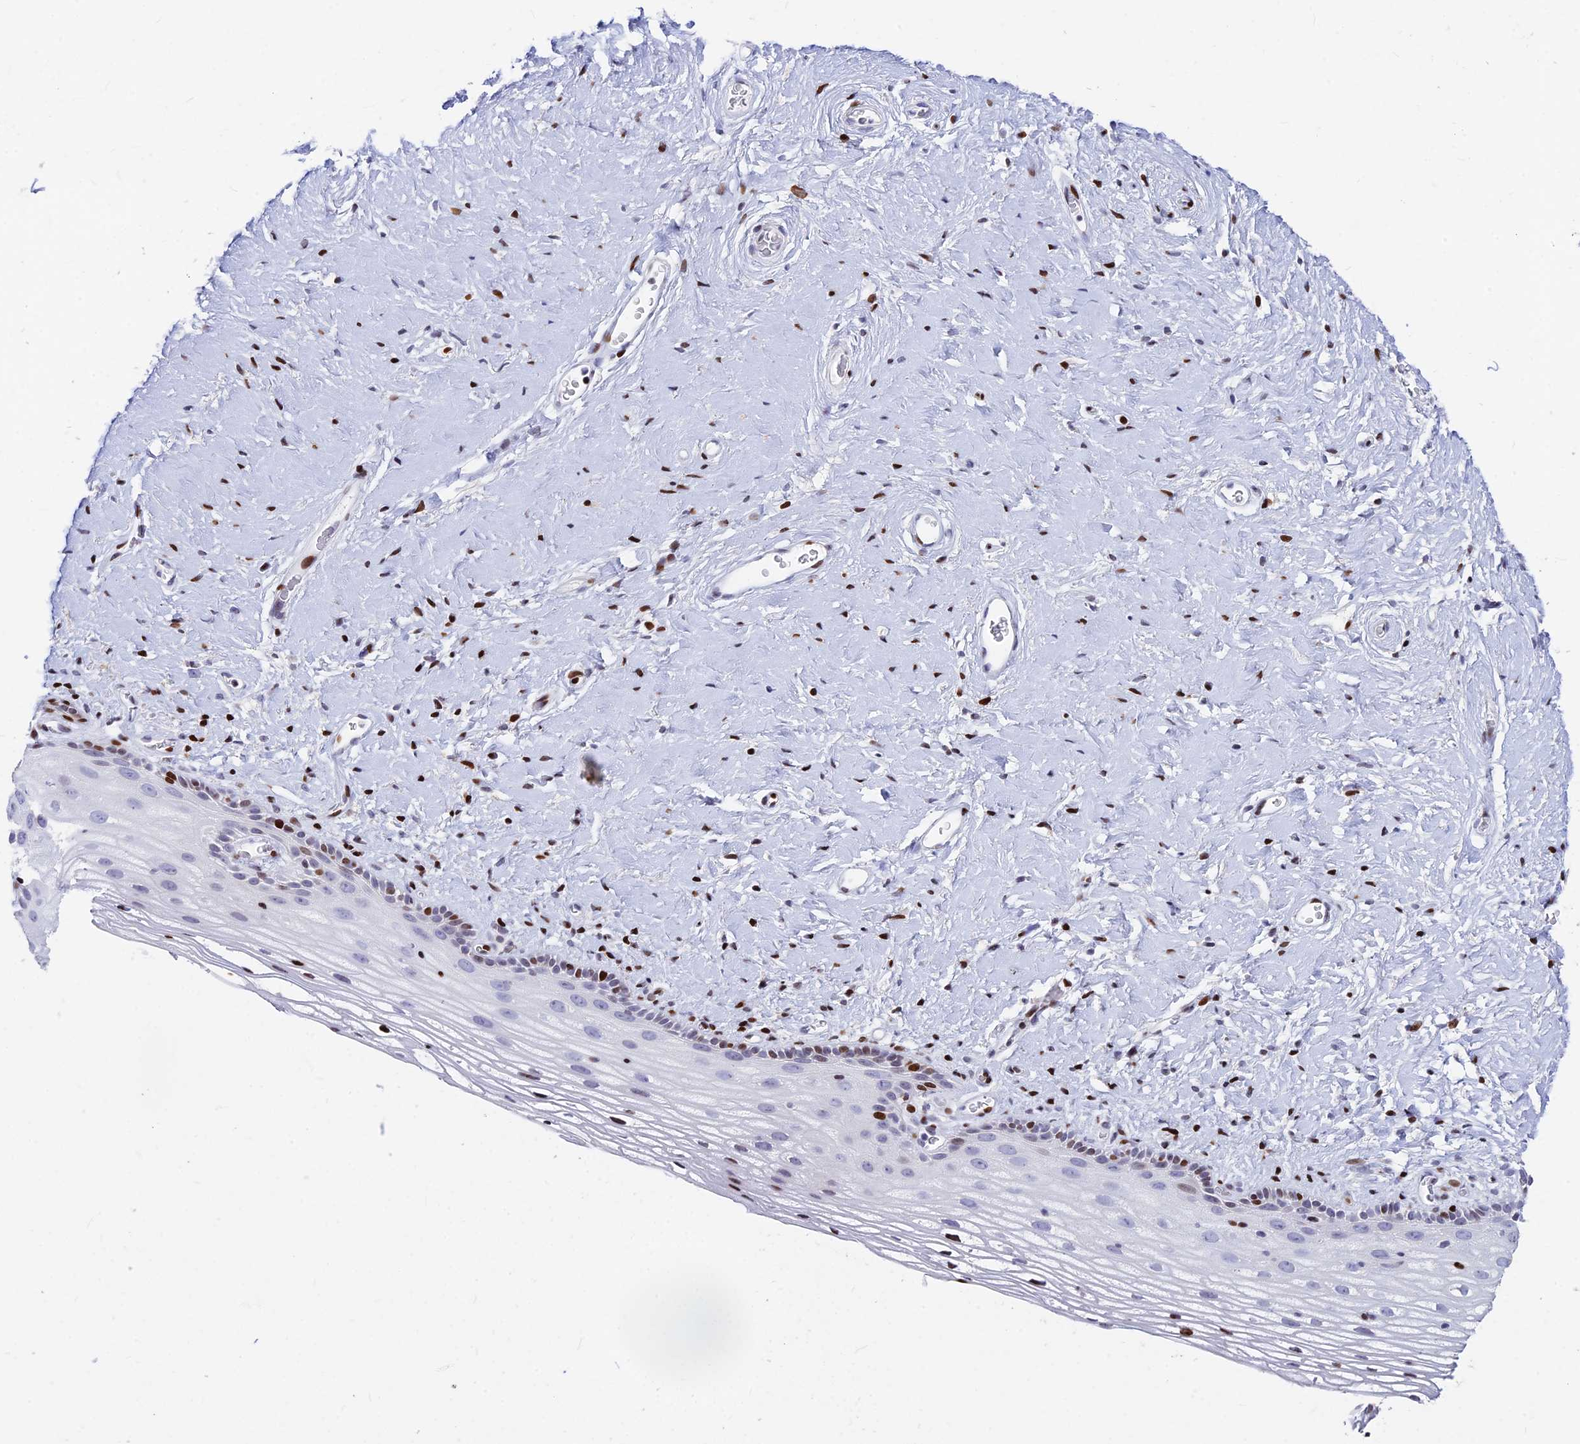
{"staining": {"intensity": "strong", "quantity": "25%-75%", "location": "nuclear"}, "tissue": "vagina", "cell_type": "Squamous epithelial cells", "image_type": "normal", "snomed": [{"axis": "morphology", "description": "Normal tissue, NOS"}, {"axis": "morphology", "description": "Adenocarcinoma, NOS"}, {"axis": "topography", "description": "Rectum"}, {"axis": "topography", "description": "Vagina"}], "caption": "Immunohistochemistry (IHC) of normal human vagina displays high levels of strong nuclear staining in approximately 25%-75% of squamous epithelial cells. (Stains: DAB in brown, nuclei in blue, Microscopy: brightfield microscopy at high magnification).", "gene": "PRPS1", "patient": {"sex": "female", "age": 71}}